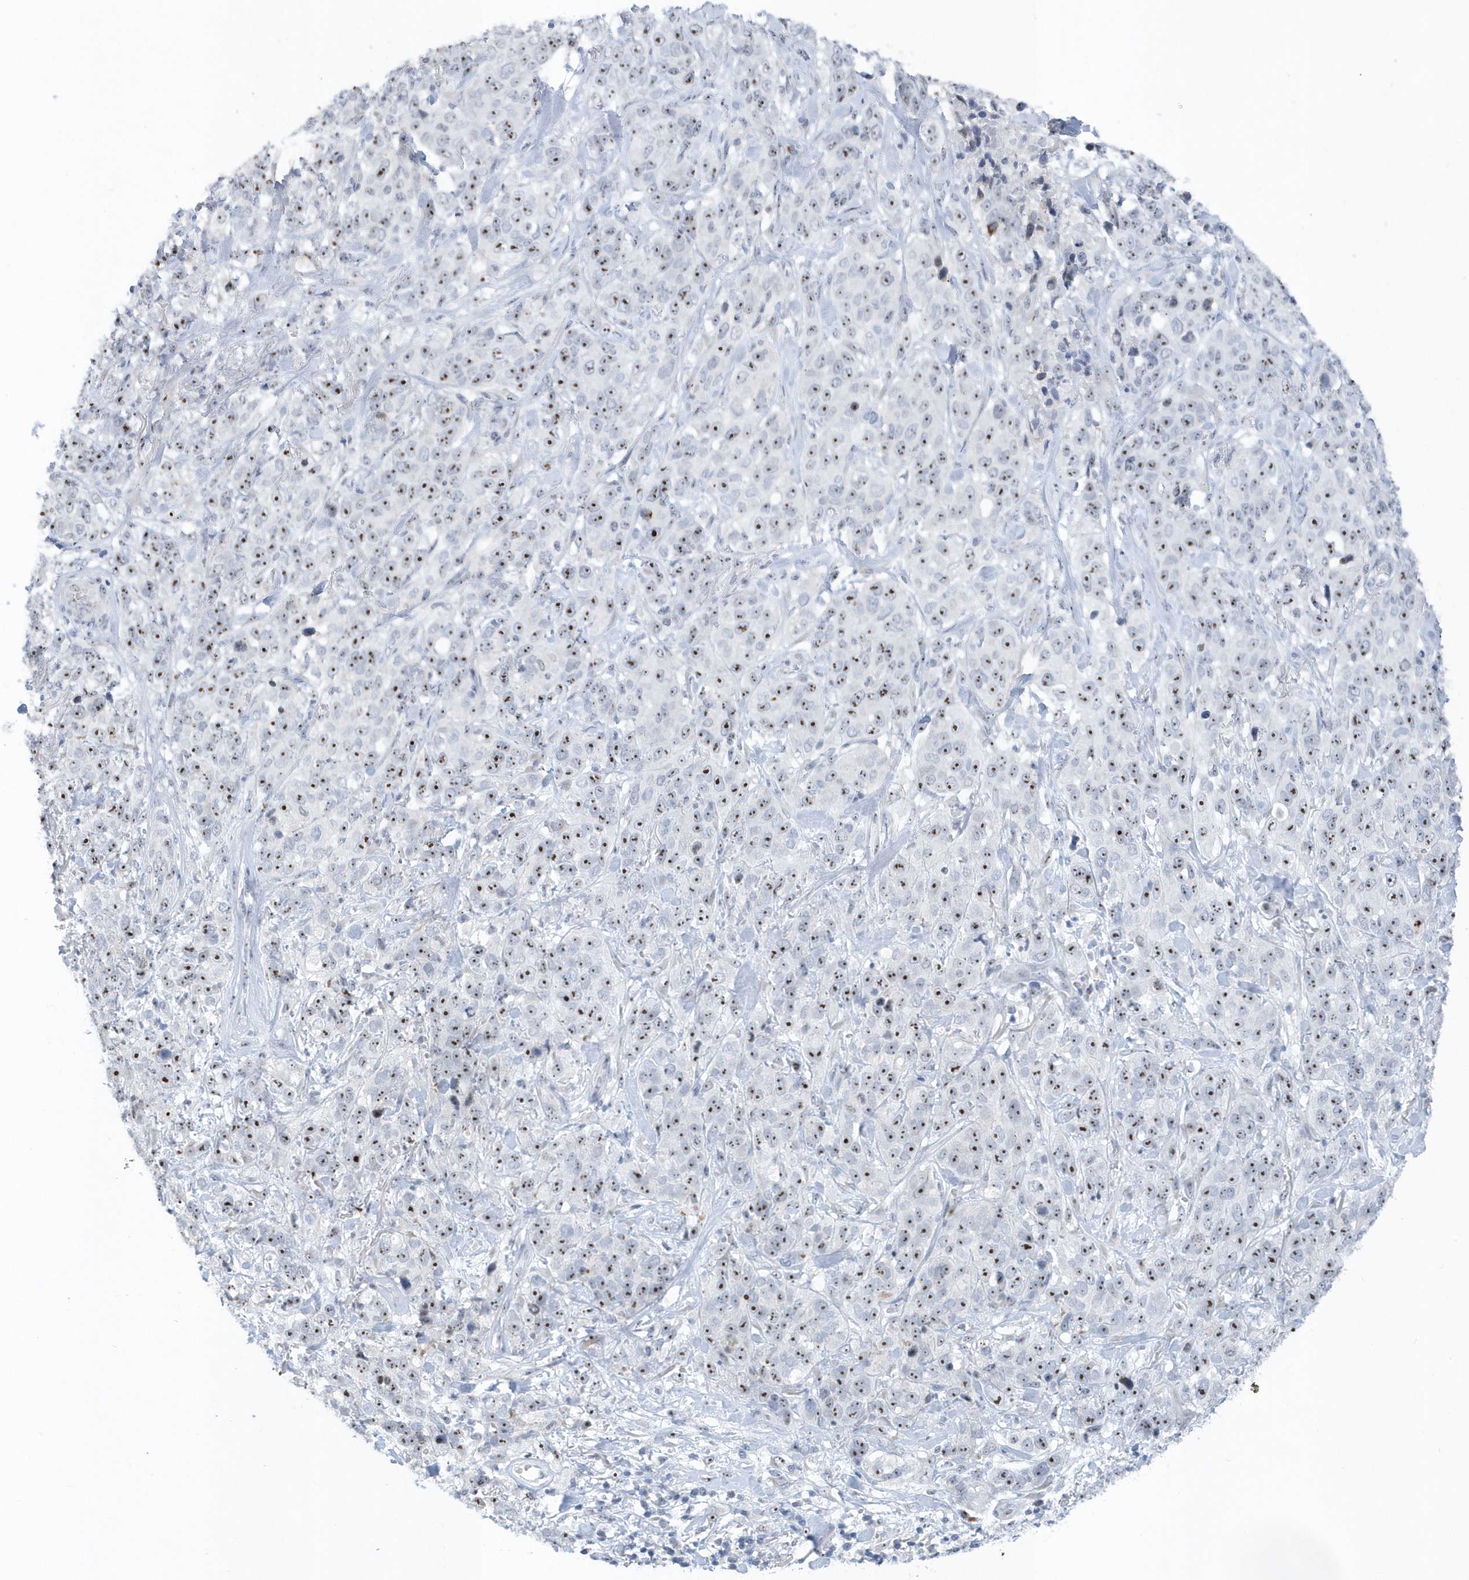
{"staining": {"intensity": "moderate", "quantity": ">75%", "location": "nuclear"}, "tissue": "stomach cancer", "cell_type": "Tumor cells", "image_type": "cancer", "snomed": [{"axis": "morphology", "description": "Adenocarcinoma, NOS"}, {"axis": "topography", "description": "Stomach"}], "caption": "Protein expression analysis of human adenocarcinoma (stomach) reveals moderate nuclear expression in approximately >75% of tumor cells.", "gene": "RPF2", "patient": {"sex": "male", "age": 48}}